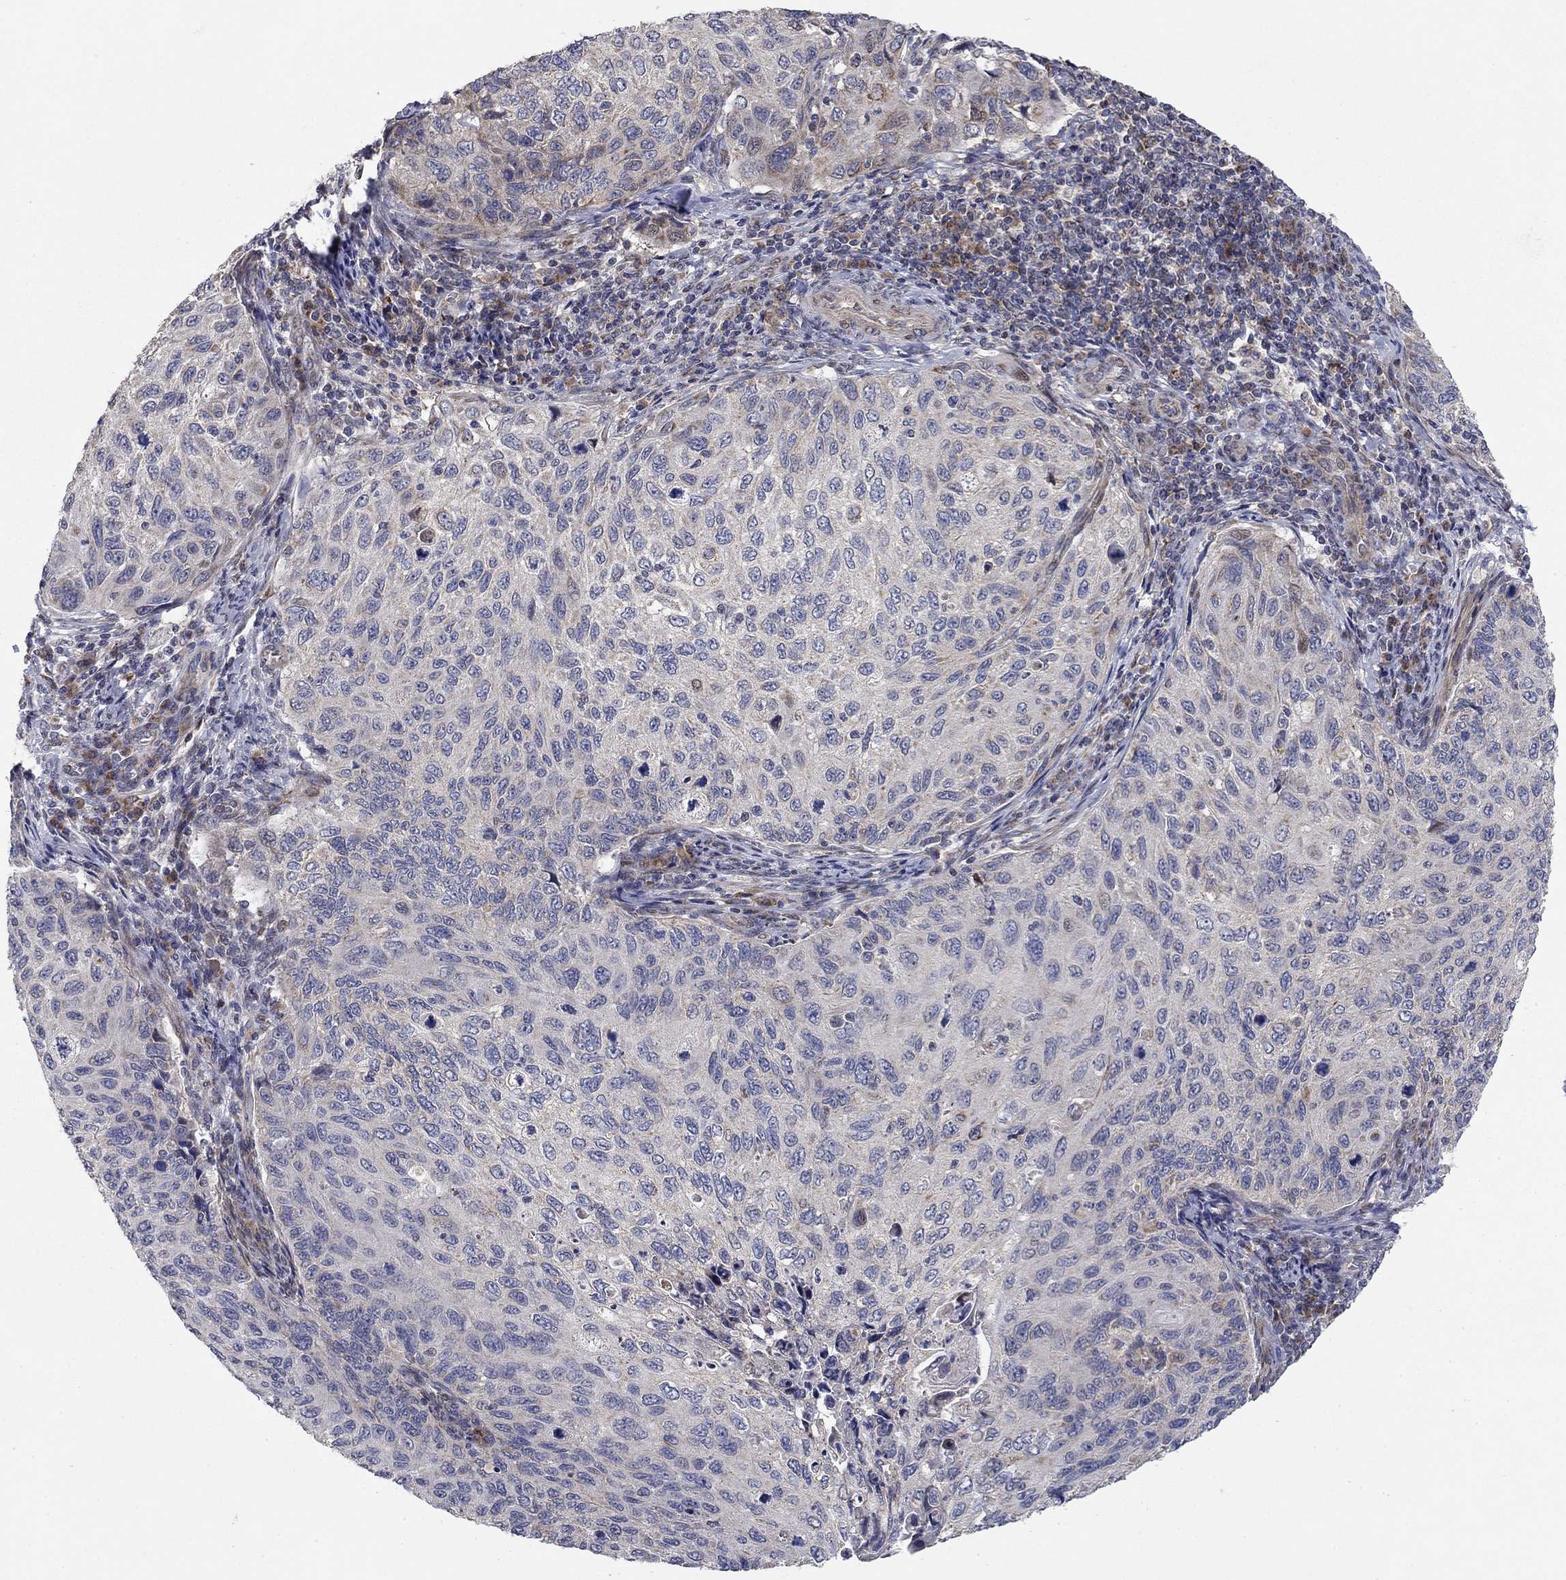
{"staining": {"intensity": "negative", "quantity": "none", "location": "none"}, "tissue": "cervical cancer", "cell_type": "Tumor cells", "image_type": "cancer", "snomed": [{"axis": "morphology", "description": "Squamous cell carcinoma, NOS"}, {"axis": "topography", "description": "Cervix"}], "caption": "This is an IHC micrograph of squamous cell carcinoma (cervical). There is no staining in tumor cells.", "gene": "MMAA", "patient": {"sex": "female", "age": 70}}